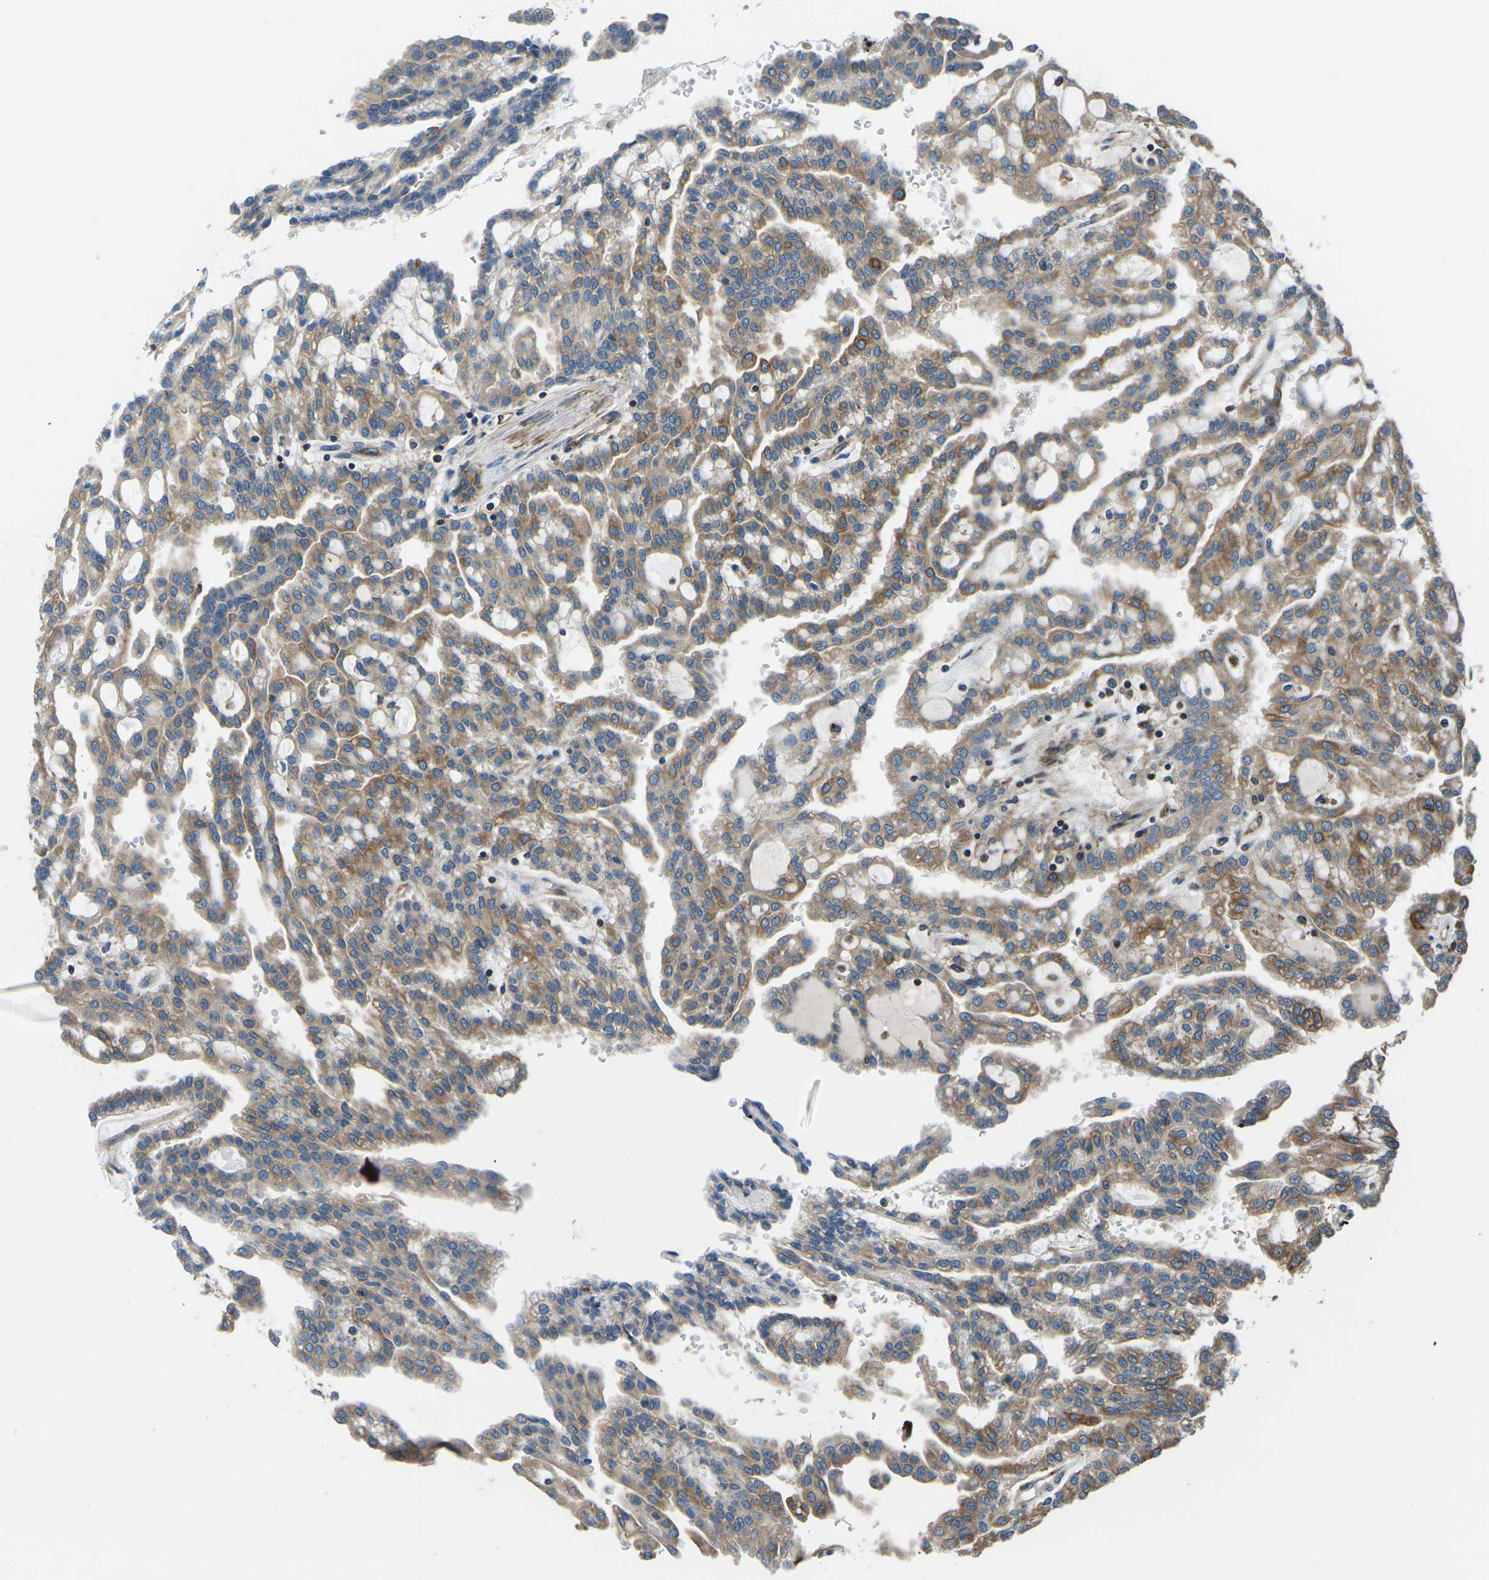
{"staining": {"intensity": "moderate", "quantity": ">75%", "location": "cytoplasmic/membranous"}, "tissue": "renal cancer", "cell_type": "Tumor cells", "image_type": "cancer", "snomed": [{"axis": "morphology", "description": "Adenocarcinoma, NOS"}, {"axis": "topography", "description": "Kidney"}], "caption": "An image showing moderate cytoplasmic/membranous positivity in about >75% of tumor cells in renal cancer, as visualized by brown immunohistochemical staining.", "gene": "KCNJ15", "patient": {"sex": "male", "age": 63}}